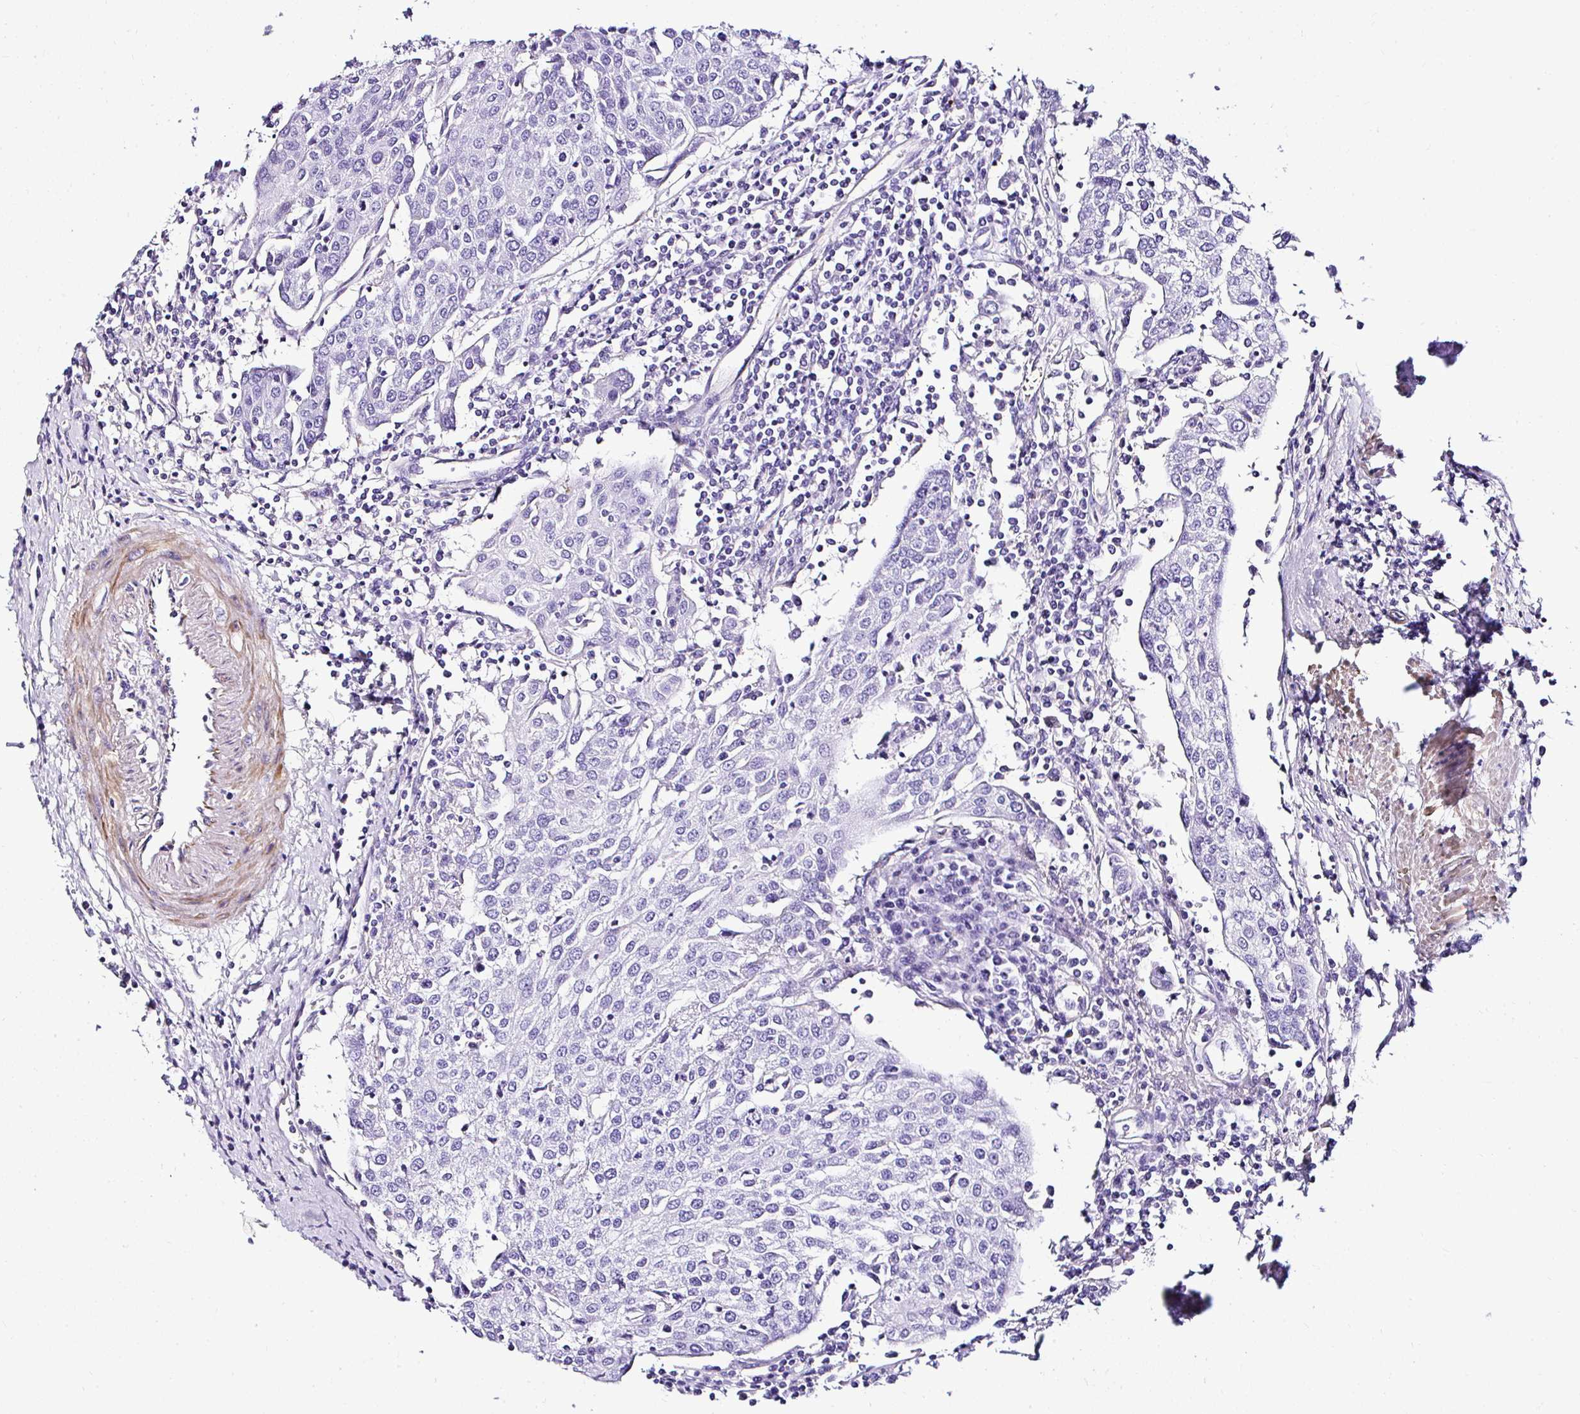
{"staining": {"intensity": "negative", "quantity": "none", "location": "none"}, "tissue": "urothelial cancer", "cell_type": "Tumor cells", "image_type": "cancer", "snomed": [{"axis": "morphology", "description": "Urothelial carcinoma, High grade"}, {"axis": "topography", "description": "Urinary bladder"}], "caption": "Immunohistochemistry (IHC) of urothelial cancer reveals no positivity in tumor cells.", "gene": "DEPDC5", "patient": {"sex": "female", "age": 85}}